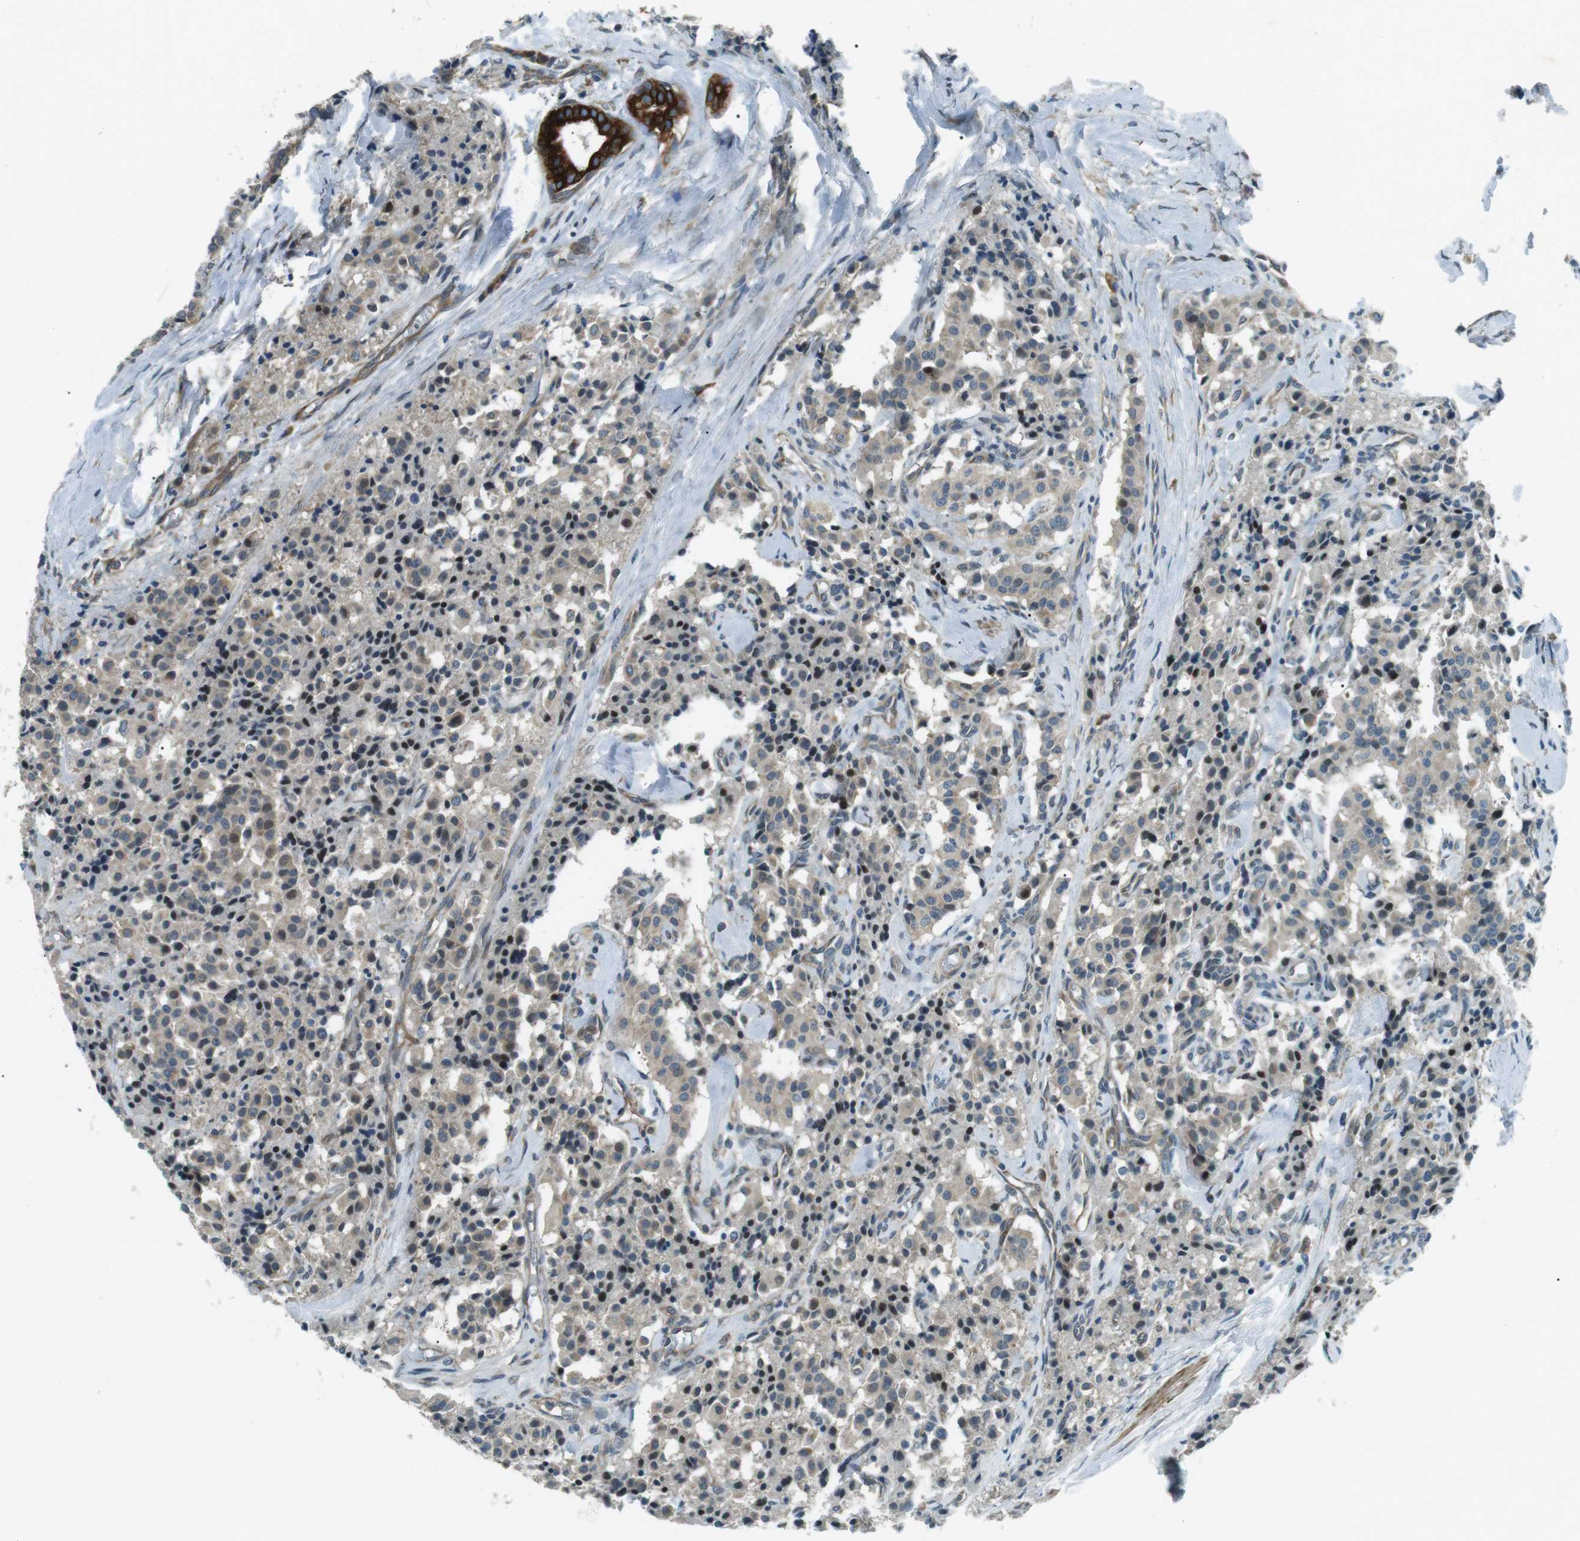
{"staining": {"intensity": "weak", "quantity": "<25%", "location": "cytoplasmic/membranous"}, "tissue": "carcinoid", "cell_type": "Tumor cells", "image_type": "cancer", "snomed": [{"axis": "morphology", "description": "Carcinoid, malignant, NOS"}, {"axis": "topography", "description": "Lung"}], "caption": "A micrograph of human carcinoid is negative for staining in tumor cells.", "gene": "TMEM74", "patient": {"sex": "male", "age": 30}}